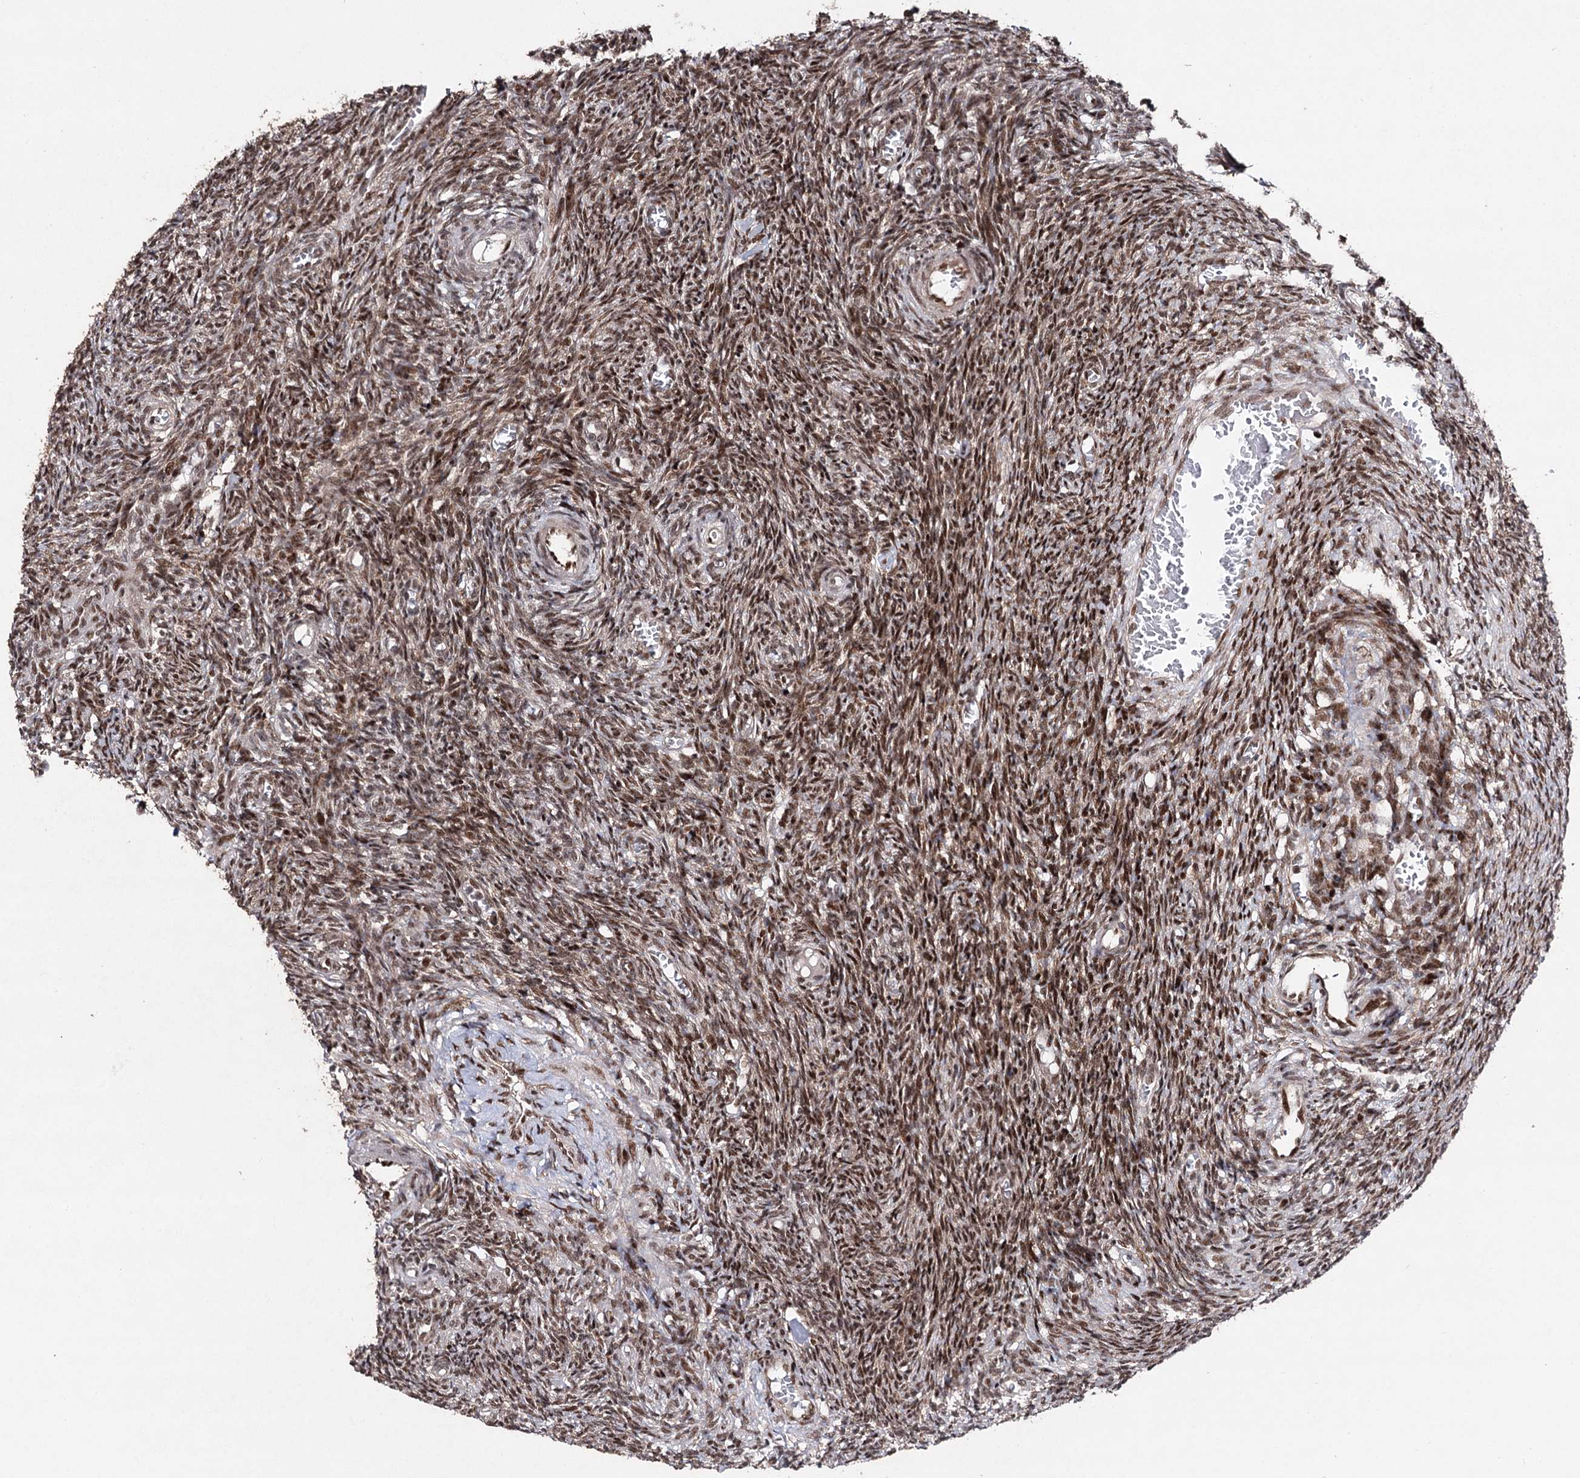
{"staining": {"intensity": "strong", "quantity": ">75%", "location": "nuclear"}, "tissue": "ovary", "cell_type": "Ovarian stroma cells", "image_type": "normal", "snomed": [{"axis": "morphology", "description": "Normal tissue, NOS"}, {"axis": "topography", "description": "Ovary"}], "caption": "A photomicrograph showing strong nuclear staining in approximately >75% of ovarian stroma cells in normal ovary, as visualized by brown immunohistochemical staining.", "gene": "PDCD4", "patient": {"sex": "female", "age": 27}}